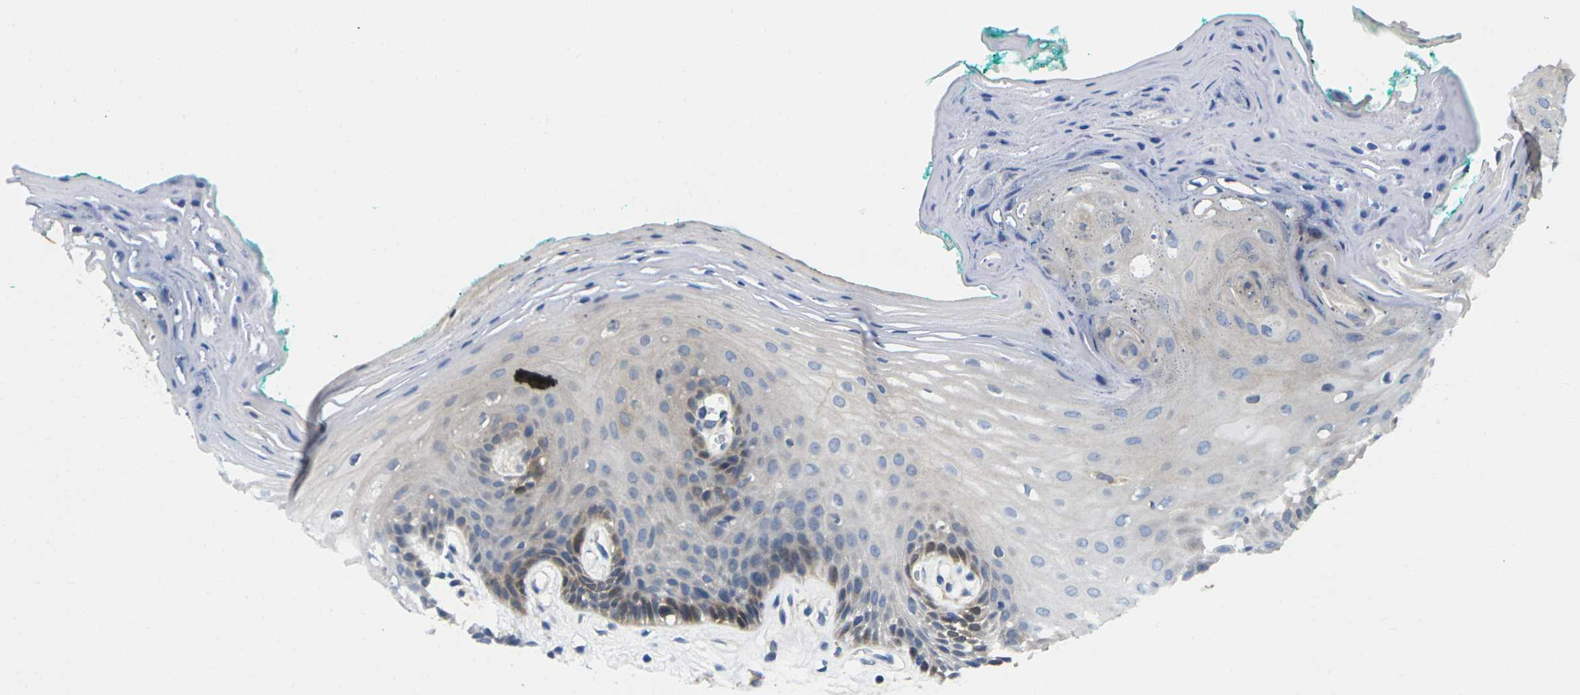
{"staining": {"intensity": "moderate", "quantity": "<25%", "location": "cytoplasmic/membranous"}, "tissue": "oral mucosa", "cell_type": "Squamous epithelial cells", "image_type": "normal", "snomed": [{"axis": "morphology", "description": "Normal tissue, NOS"}, {"axis": "topography", "description": "Skeletal muscle"}, {"axis": "topography", "description": "Oral tissue"}, {"axis": "topography", "description": "Peripheral nerve tissue"}], "caption": "Normal oral mucosa shows moderate cytoplasmic/membranous staining in approximately <25% of squamous epithelial cells, visualized by immunohistochemistry. Immunohistochemistry stains the protein in brown and the nuclei are stained blue.", "gene": "SCNN1A", "patient": {"sex": "female", "age": 84}}